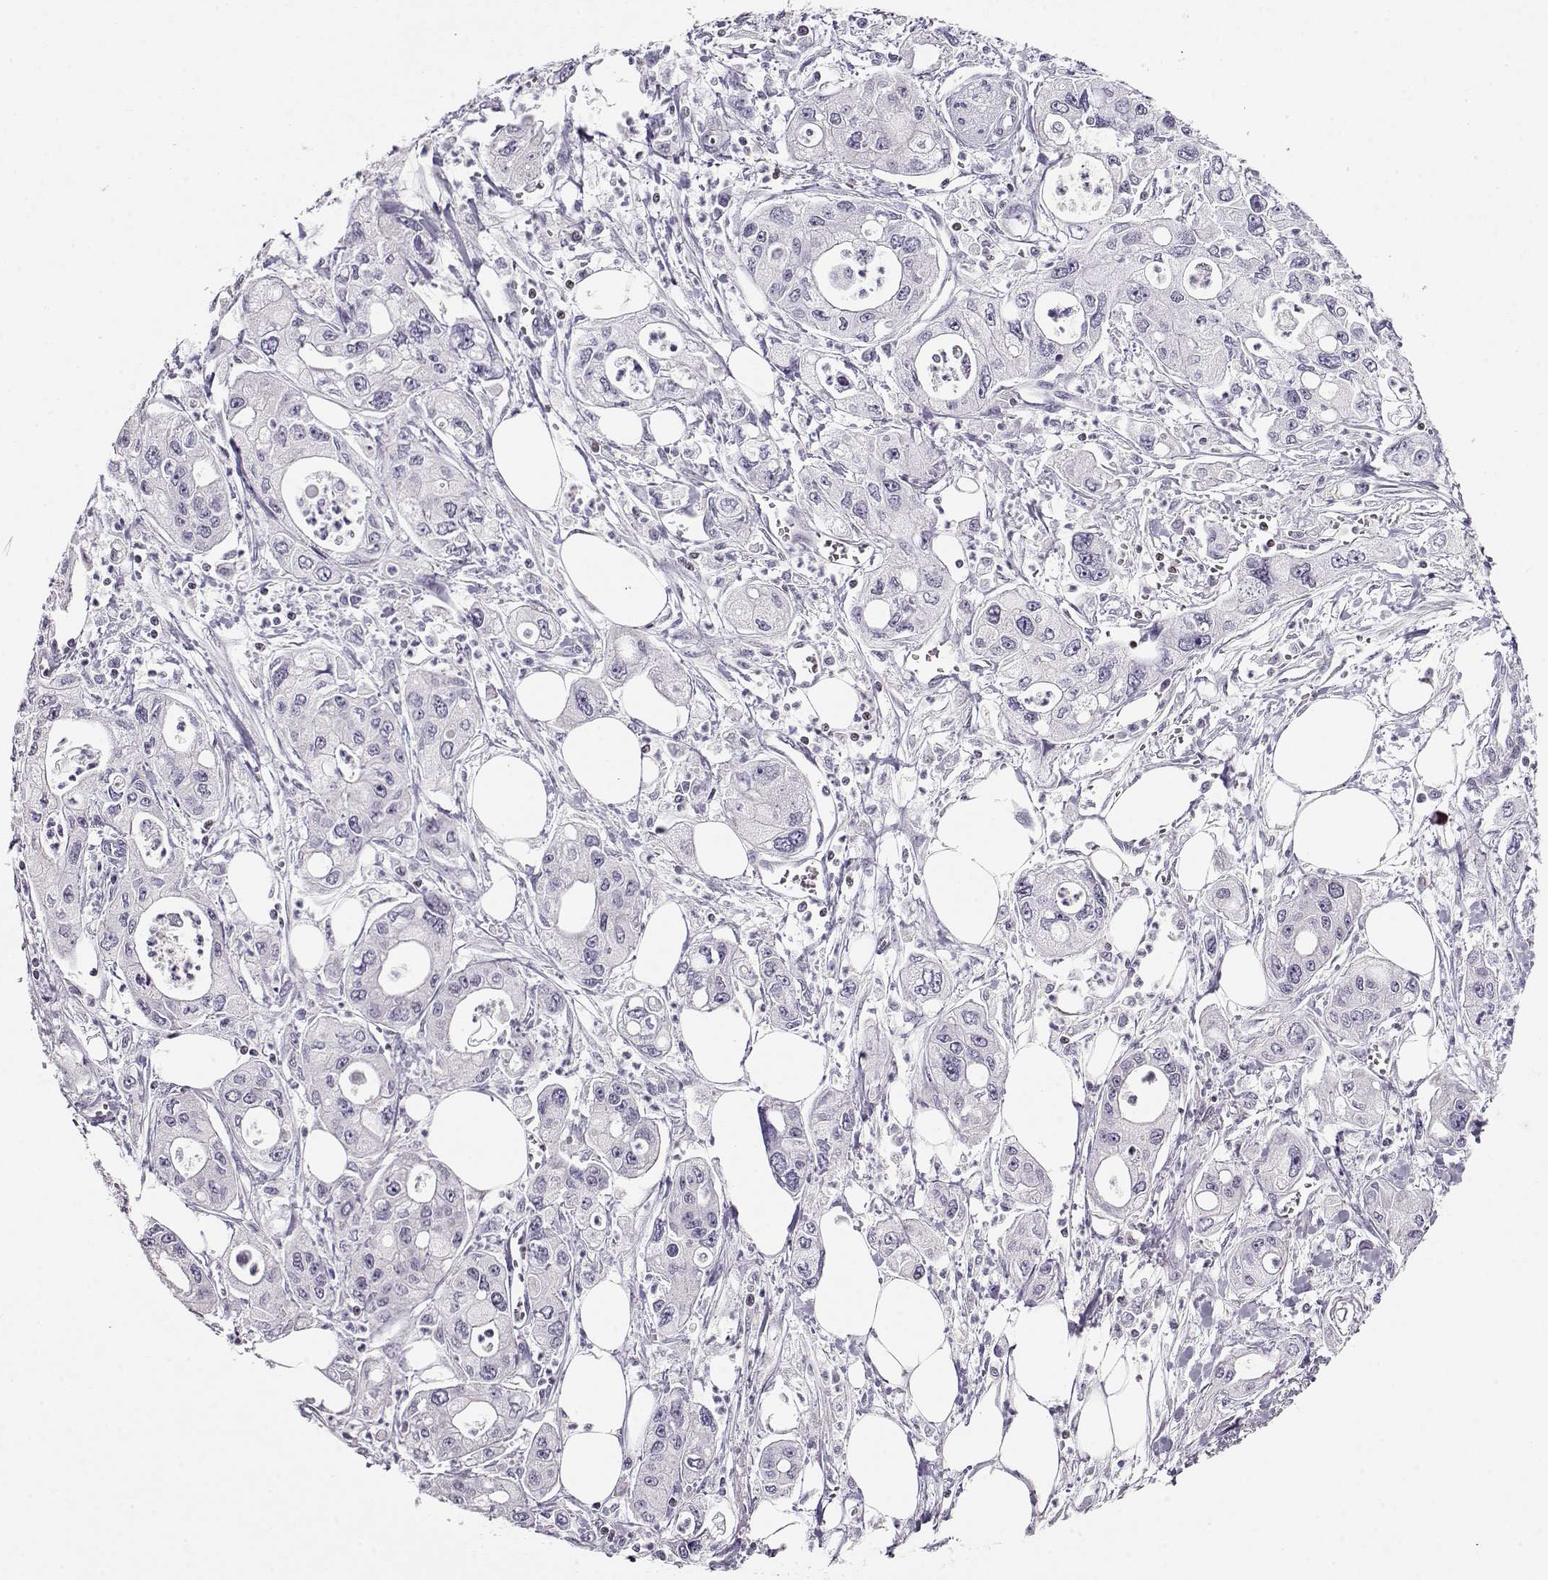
{"staining": {"intensity": "negative", "quantity": "none", "location": "none"}, "tissue": "pancreatic cancer", "cell_type": "Tumor cells", "image_type": "cancer", "snomed": [{"axis": "morphology", "description": "Adenocarcinoma, NOS"}, {"axis": "topography", "description": "Pancreas"}], "caption": "The image demonstrates no staining of tumor cells in pancreatic cancer (adenocarcinoma).", "gene": "CRX", "patient": {"sex": "male", "age": 70}}